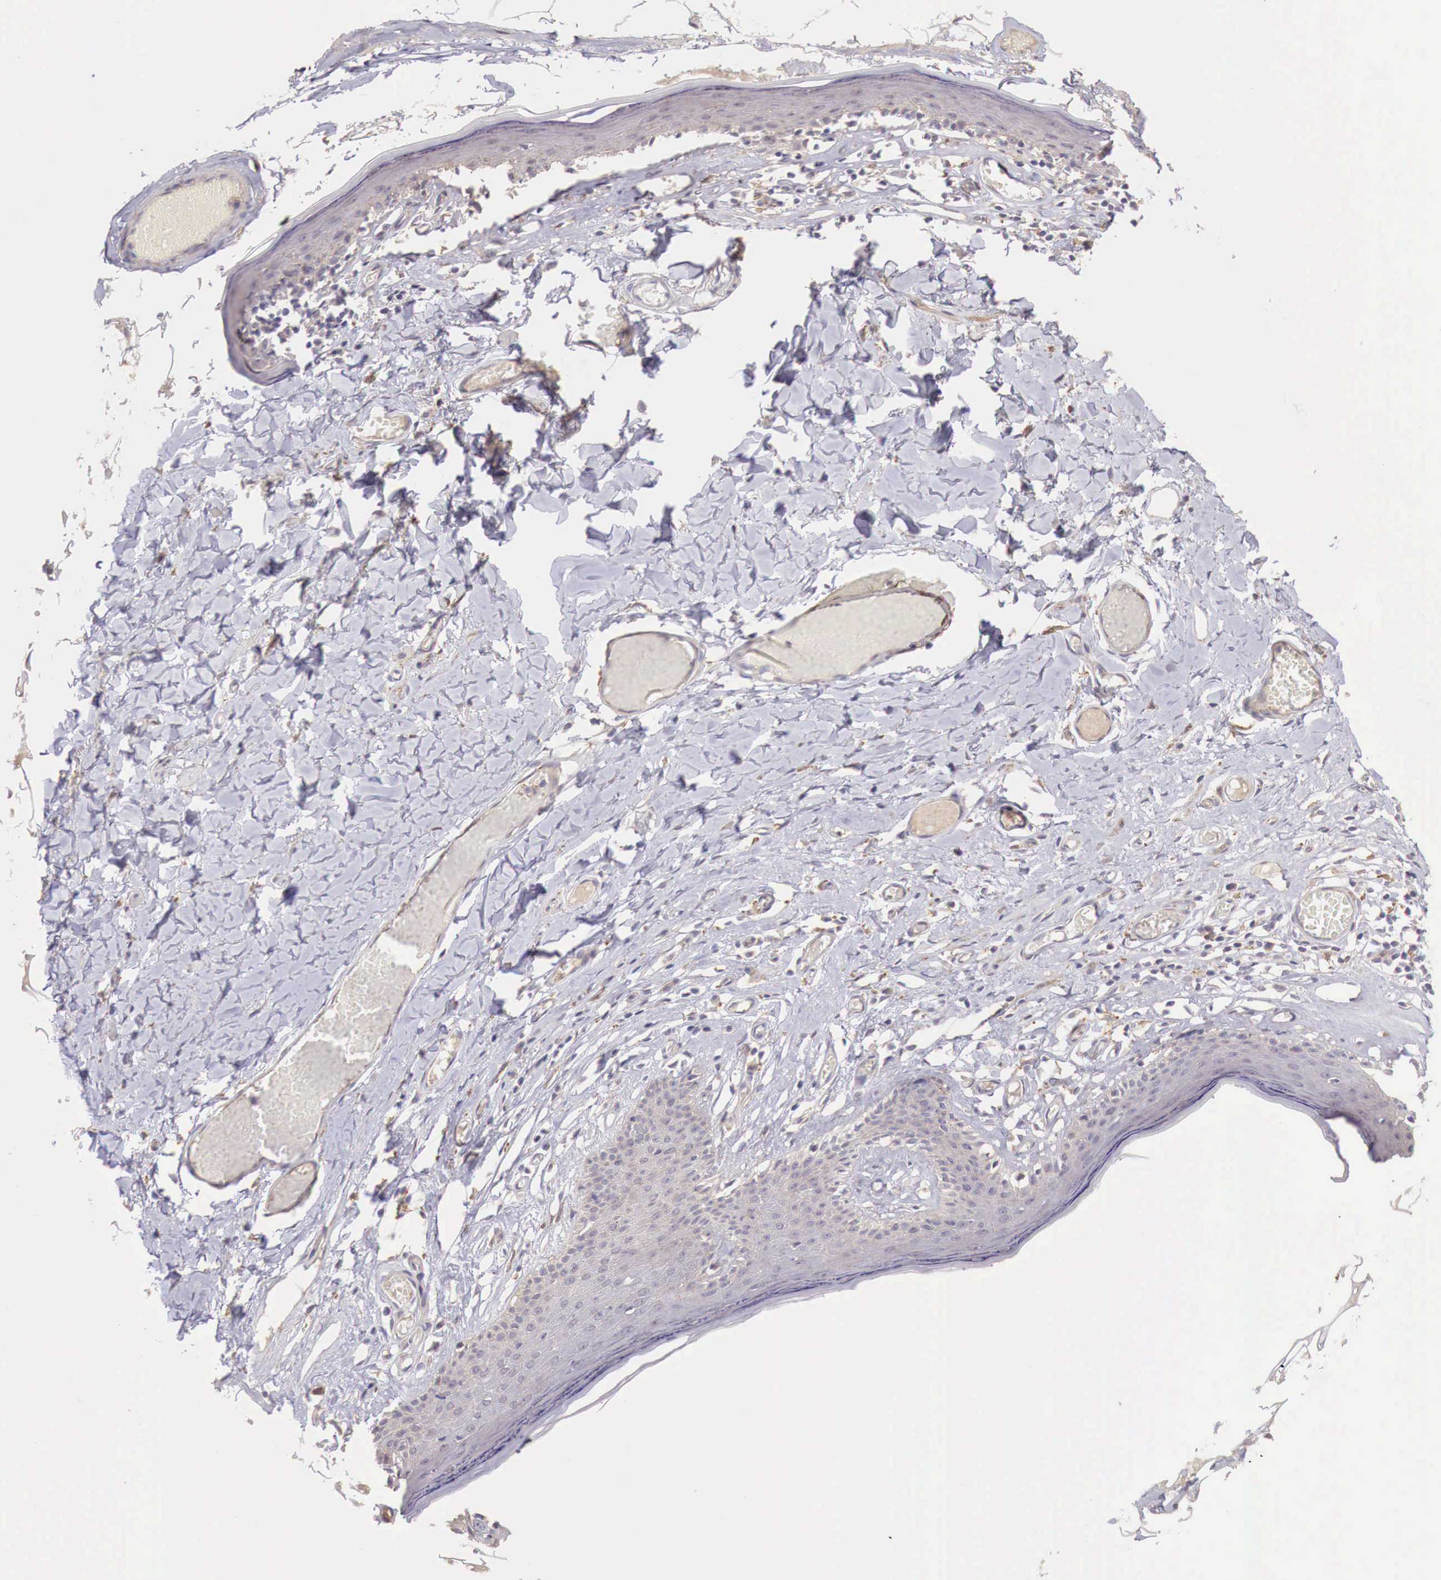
{"staining": {"intensity": "weak", "quantity": "<25%", "location": "cytoplasmic/membranous"}, "tissue": "skin", "cell_type": "Epidermal cells", "image_type": "normal", "snomed": [{"axis": "morphology", "description": "Normal tissue, NOS"}, {"axis": "topography", "description": "Vascular tissue"}, {"axis": "topography", "description": "Vulva"}, {"axis": "topography", "description": "Peripheral nerve tissue"}], "caption": "Skin stained for a protein using immunohistochemistry displays no expression epidermal cells.", "gene": "CHRDL1", "patient": {"sex": "female", "age": 86}}